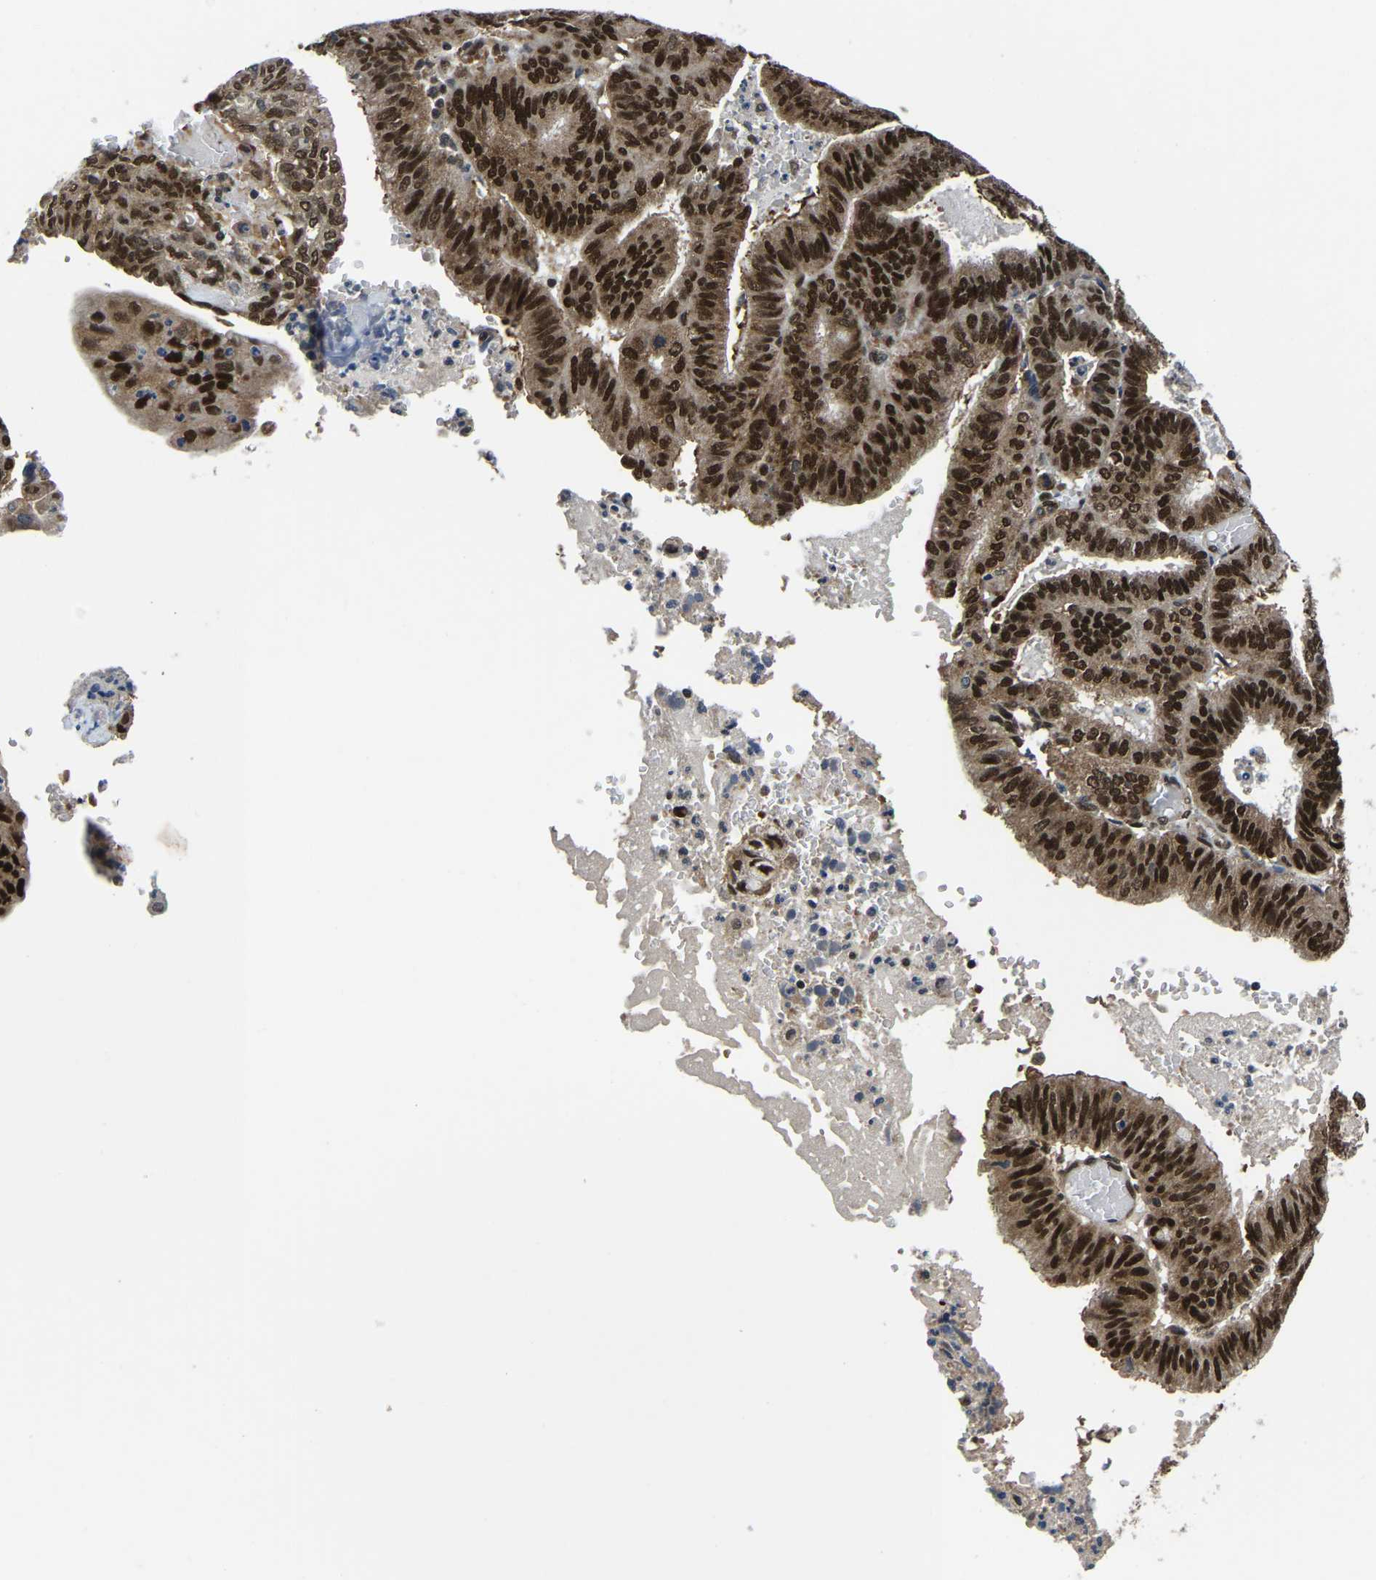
{"staining": {"intensity": "strong", "quantity": ">75%", "location": "cytoplasmic/membranous,nuclear"}, "tissue": "endometrial cancer", "cell_type": "Tumor cells", "image_type": "cancer", "snomed": [{"axis": "morphology", "description": "Adenocarcinoma, NOS"}, {"axis": "topography", "description": "Uterus"}], "caption": "A high amount of strong cytoplasmic/membranous and nuclear staining is seen in about >75% of tumor cells in endometrial adenocarcinoma tissue.", "gene": "DFFA", "patient": {"sex": "female", "age": 60}}